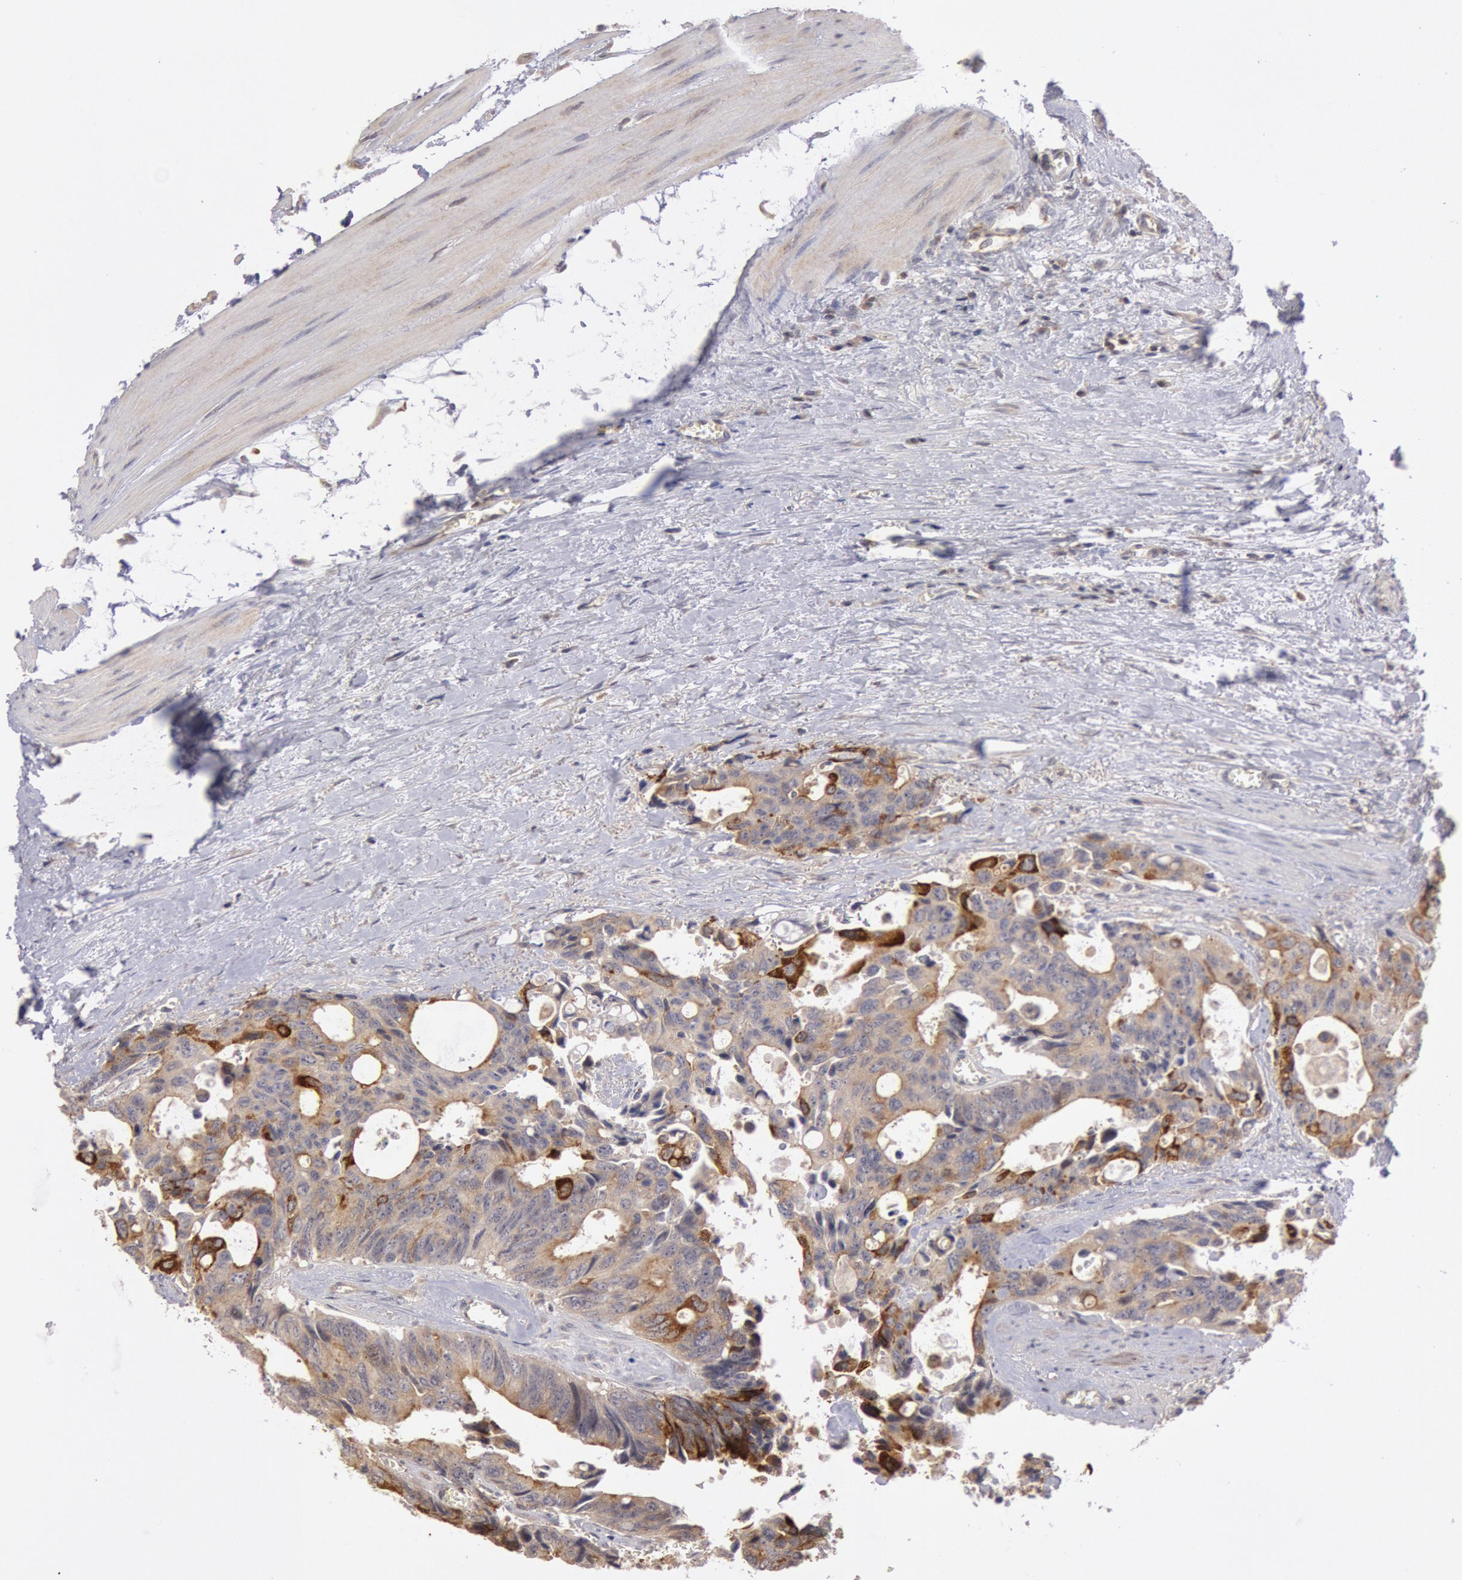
{"staining": {"intensity": "moderate", "quantity": ">75%", "location": "cytoplasmic/membranous"}, "tissue": "colorectal cancer", "cell_type": "Tumor cells", "image_type": "cancer", "snomed": [{"axis": "morphology", "description": "Adenocarcinoma, NOS"}, {"axis": "topography", "description": "Rectum"}], "caption": "Protein expression analysis of human colorectal cancer (adenocarcinoma) reveals moderate cytoplasmic/membranous expression in about >75% of tumor cells.", "gene": "PLA2G6", "patient": {"sex": "male", "age": 76}}